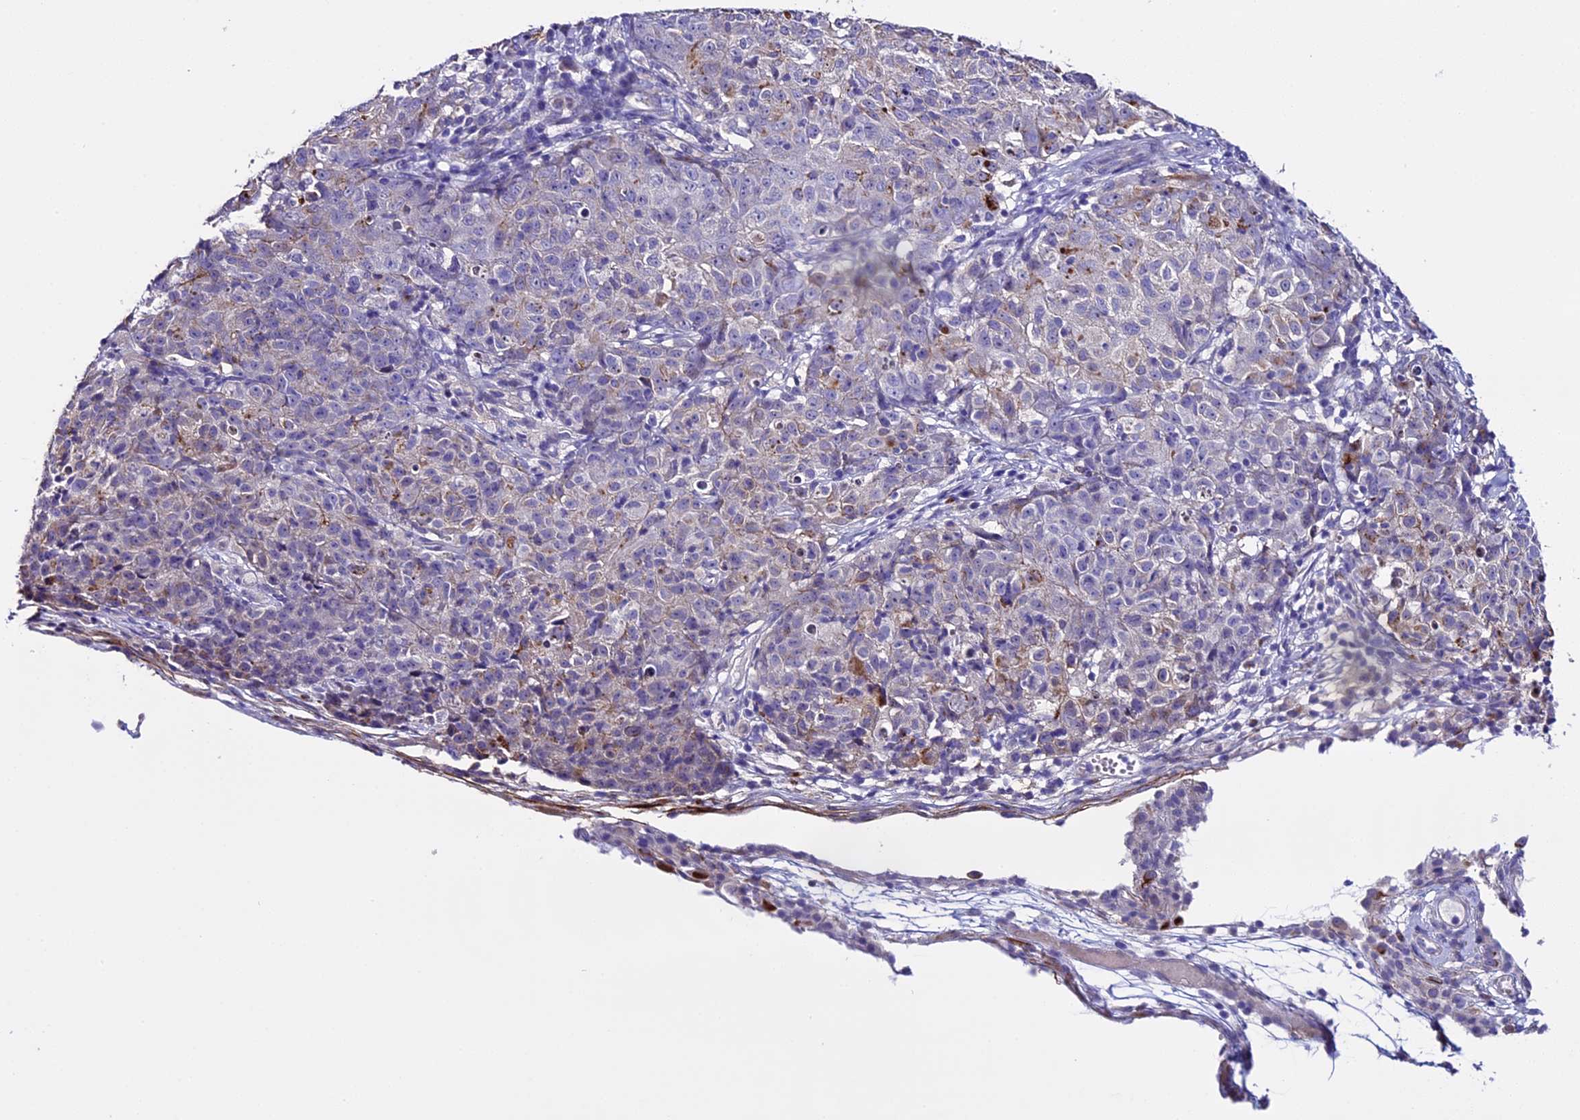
{"staining": {"intensity": "weak", "quantity": "<25%", "location": "cytoplasmic/membranous"}, "tissue": "ovarian cancer", "cell_type": "Tumor cells", "image_type": "cancer", "snomed": [{"axis": "morphology", "description": "Carcinoma, endometroid"}, {"axis": "topography", "description": "Ovary"}], "caption": "A high-resolution histopathology image shows immunohistochemistry (IHC) staining of ovarian cancer, which displays no significant positivity in tumor cells.", "gene": "NOD2", "patient": {"sex": "female", "age": 42}}